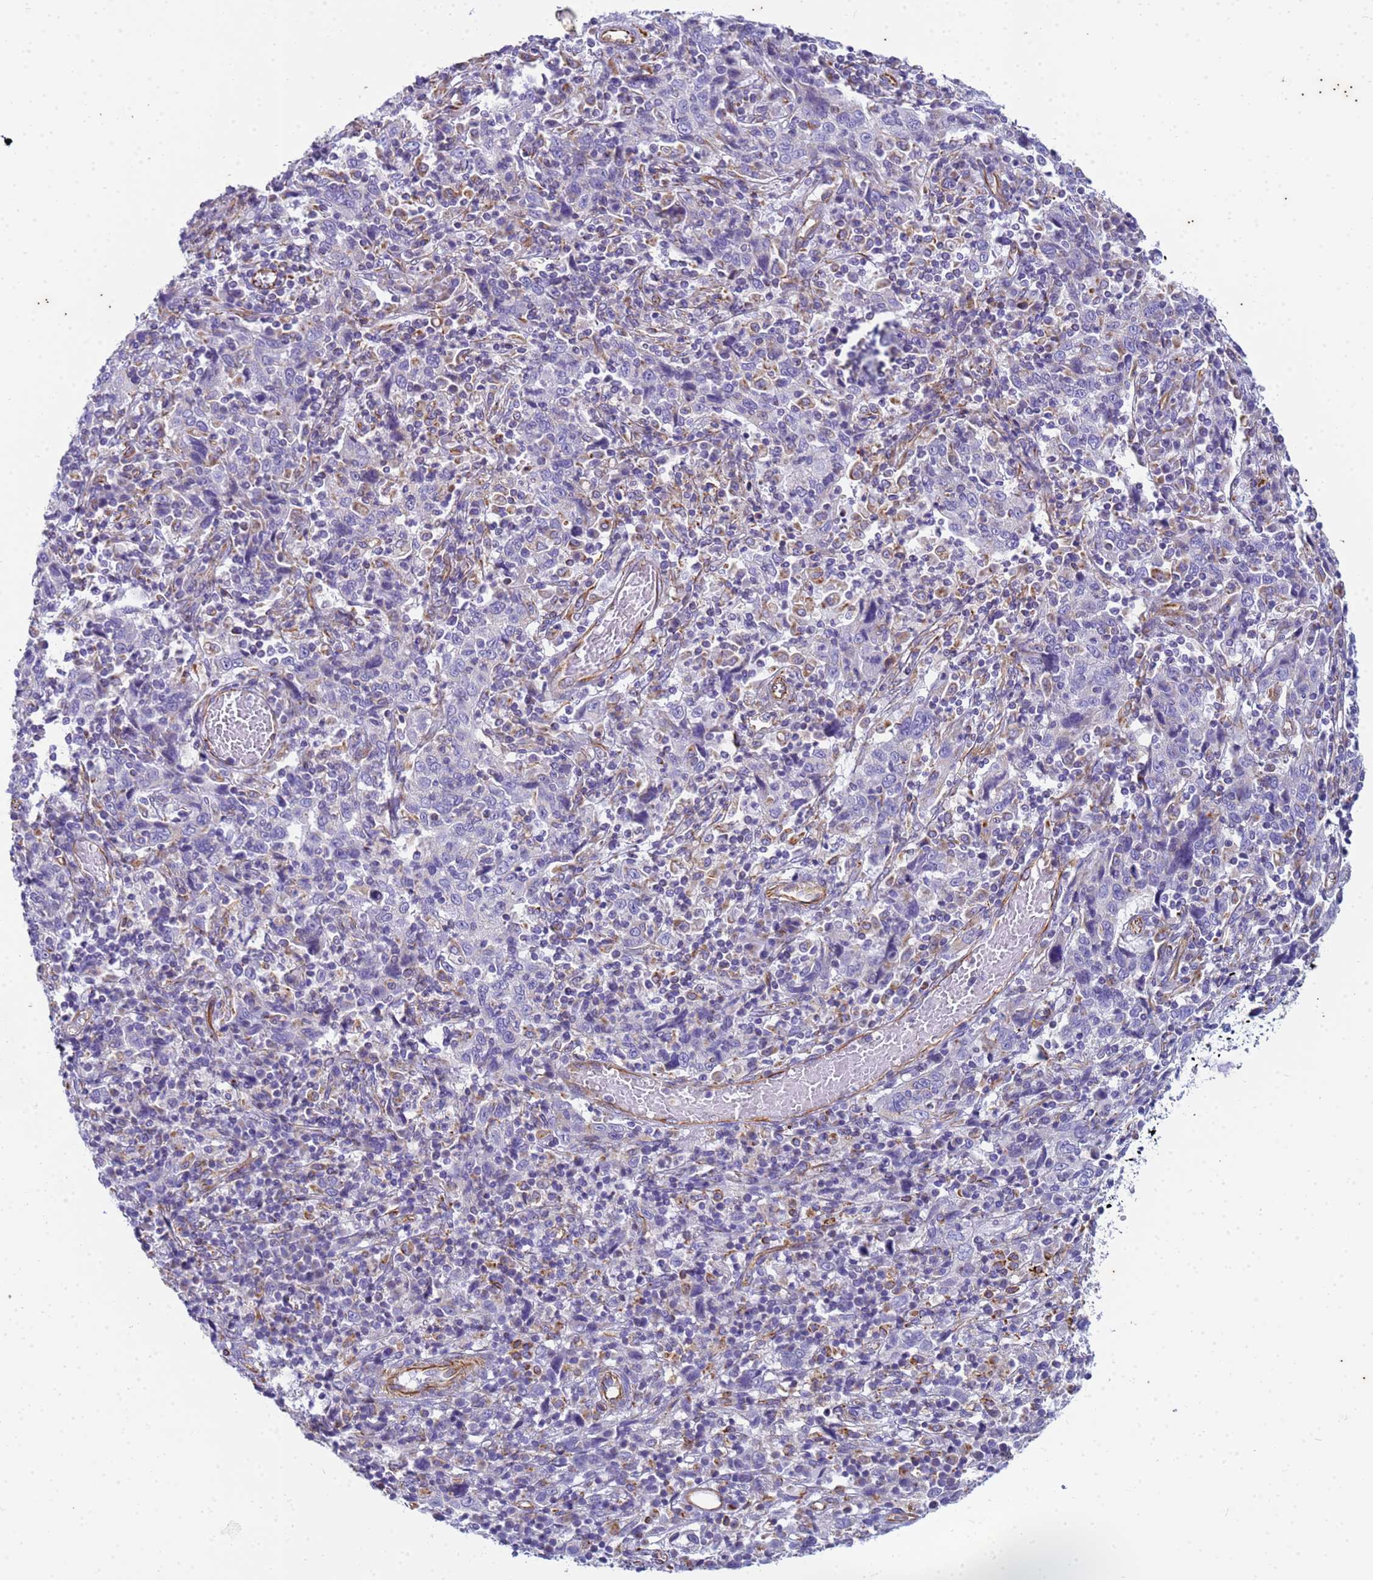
{"staining": {"intensity": "negative", "quantity": "none", "location": "none"}, "tissue": "cervical cancer", "cell_type": "Tumor cells", "image_type": "cancer", "snomed": [{"axis": "morphology", "description": "Squamous cell carcinoma, NOS"}, {"axis": "topography", "description": "Cervix"}], "caption": "This micrograph is of cervical squamous cell carcinoma stained with immunohistochemistry (IHC) to label a protein in brown with the nuclei are counter-stained blue. There is no staining in tumor cells.", "gene": "UBXN2B", "patient": {"sex": "female", "age": 46}}